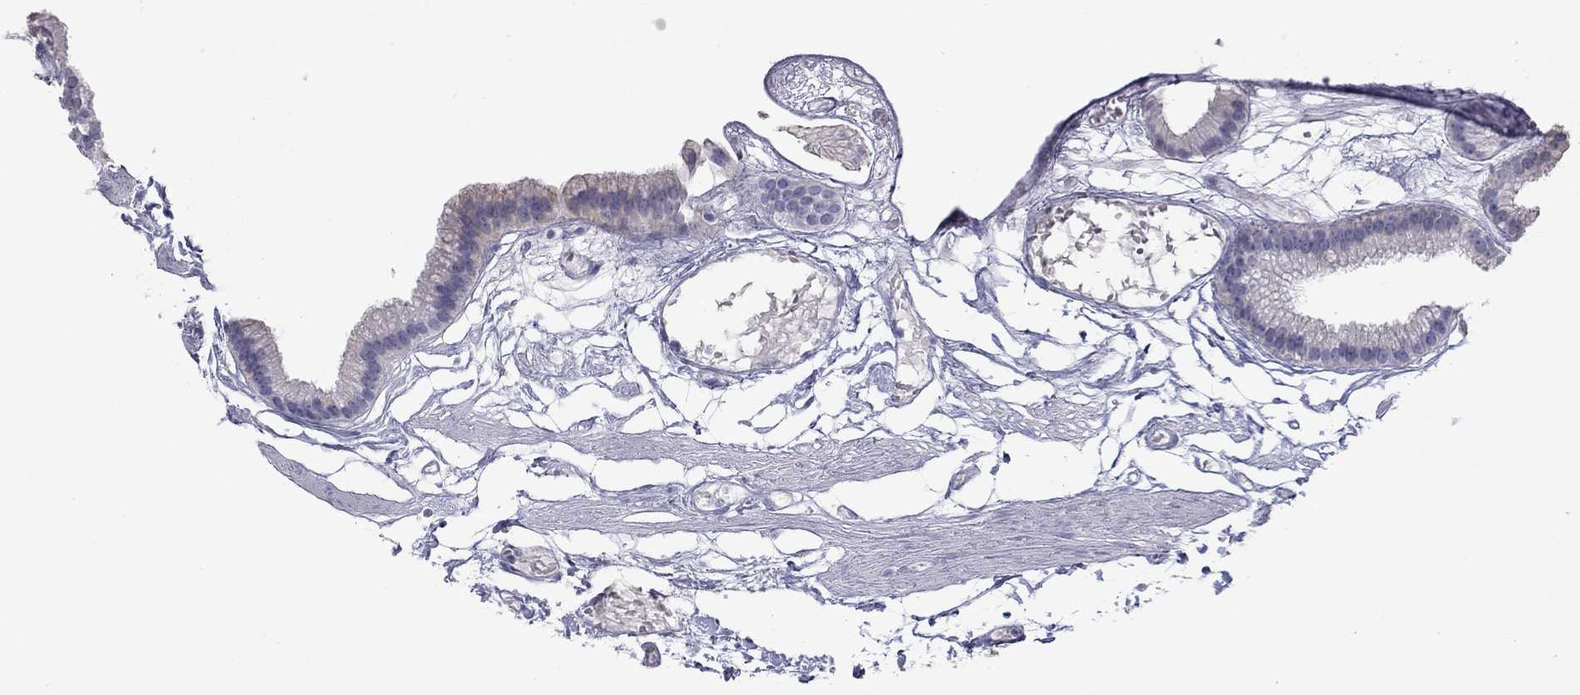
{"staining": {"intensity": "weak", "quantity": "25%-75%", "location": "cytoplasmic/membranous"}, "tissue": "gallbladder", "cell_type": "Glandular cells", "image_type": "normal", "snomed": [{"axis": "morphology", "description": "Normal tissue, NOS"}, {"axis": "topography", "description": "Gallbladder"}], "caption": "Protein staining shows weak cytoplasmic/membranous positivity in about 25%-75% of glandular cells in benign gallbladder.", "gene": "KRT75", "patient": {"sex": "female", "age": 45}}